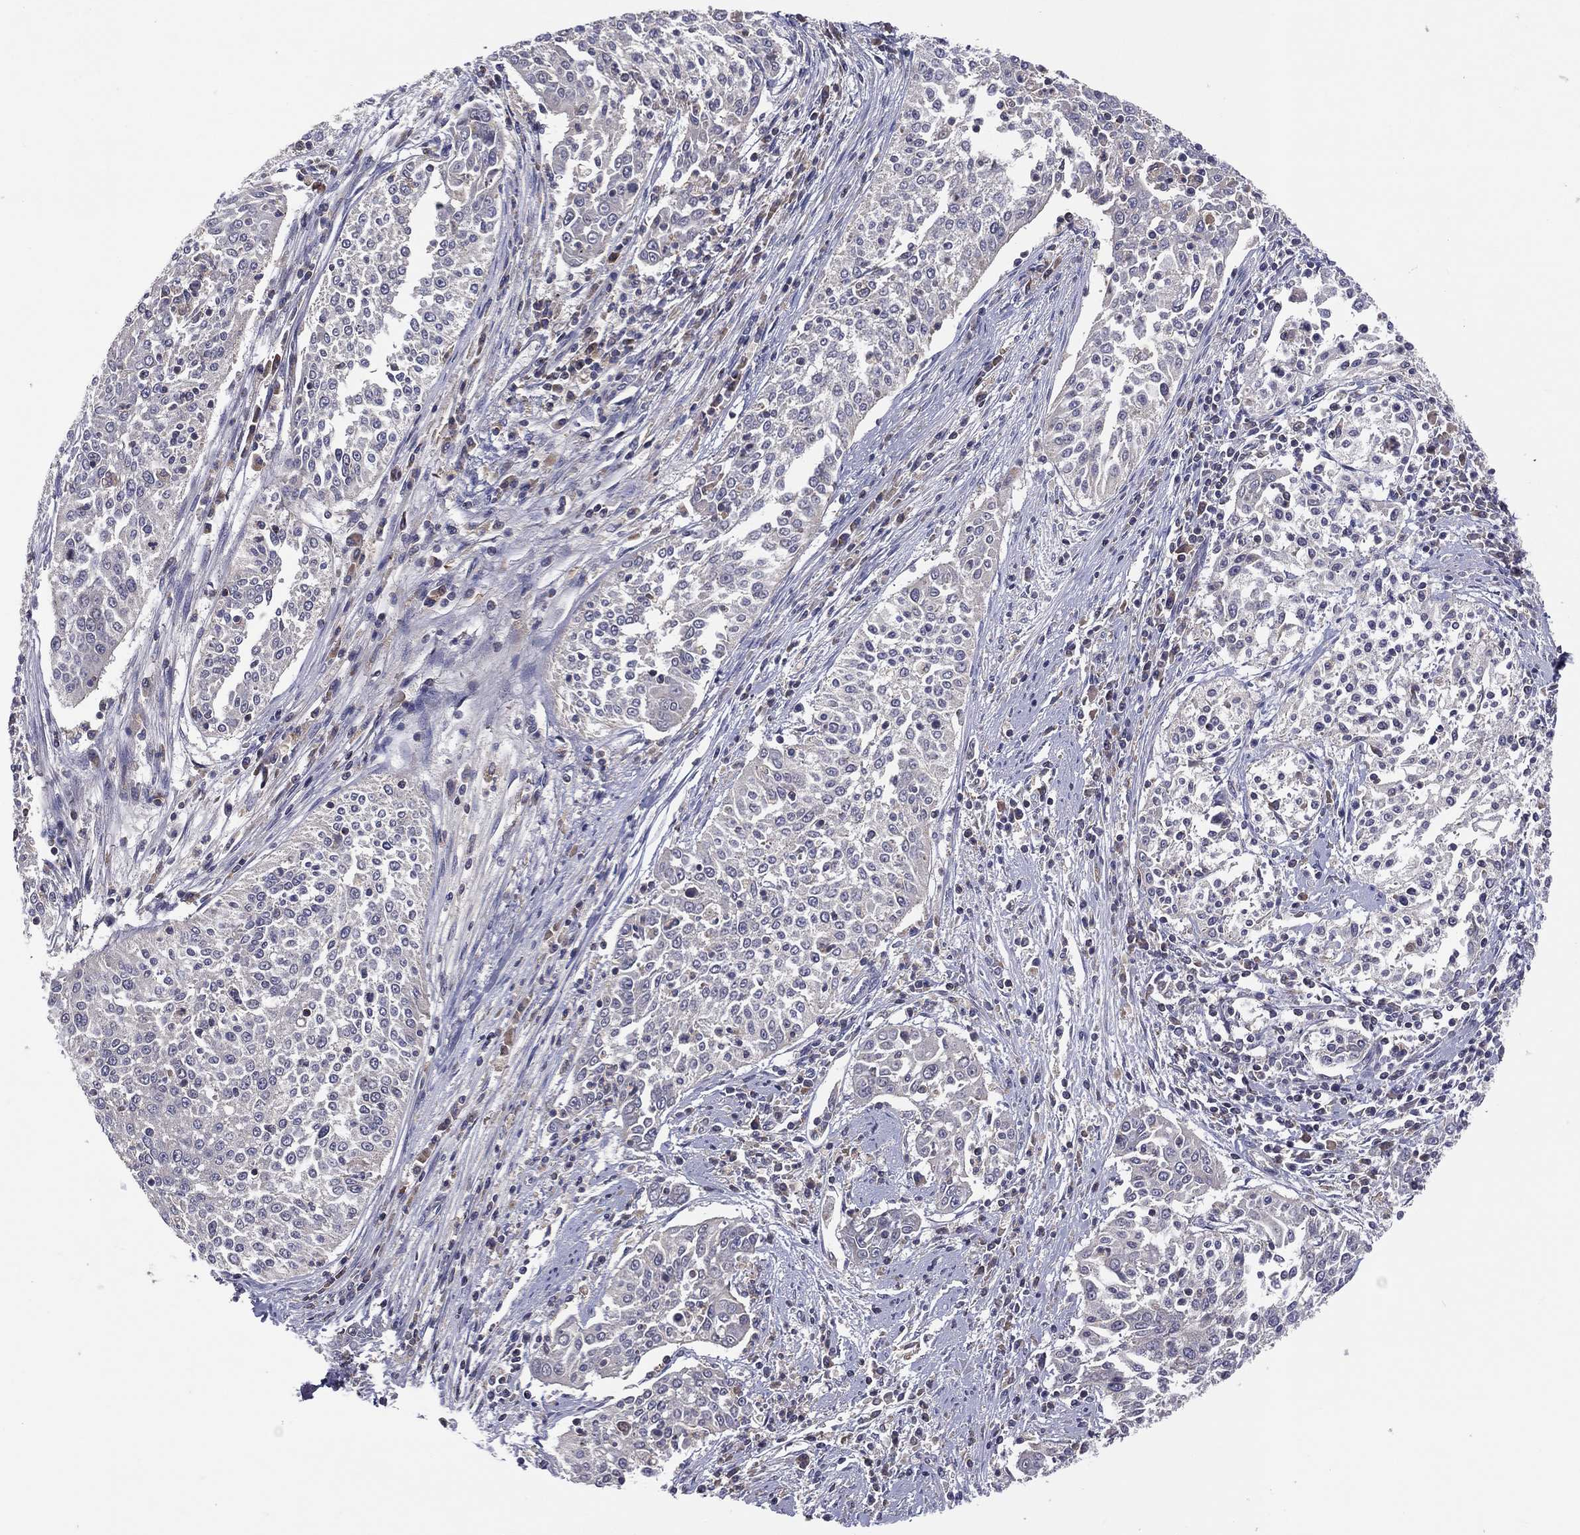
{"staining": {"intensity": "negative", "quantity": "none", "location": "none"}, "tissue": "cervical cancer", "cell_type": "Tumor cells", "image_type": "cancer", "snomed": [{"axis": "morphology", "description": "Squamous cell carcinoma, NOS"}, {"axis": "topography", "description": "Cervix"}], "caption": "The image shows no staining of tumor cells in cervical squamous cell carcinoma.", "gene": "STARD3", "patient": {"sex": "female", "age": 41}}